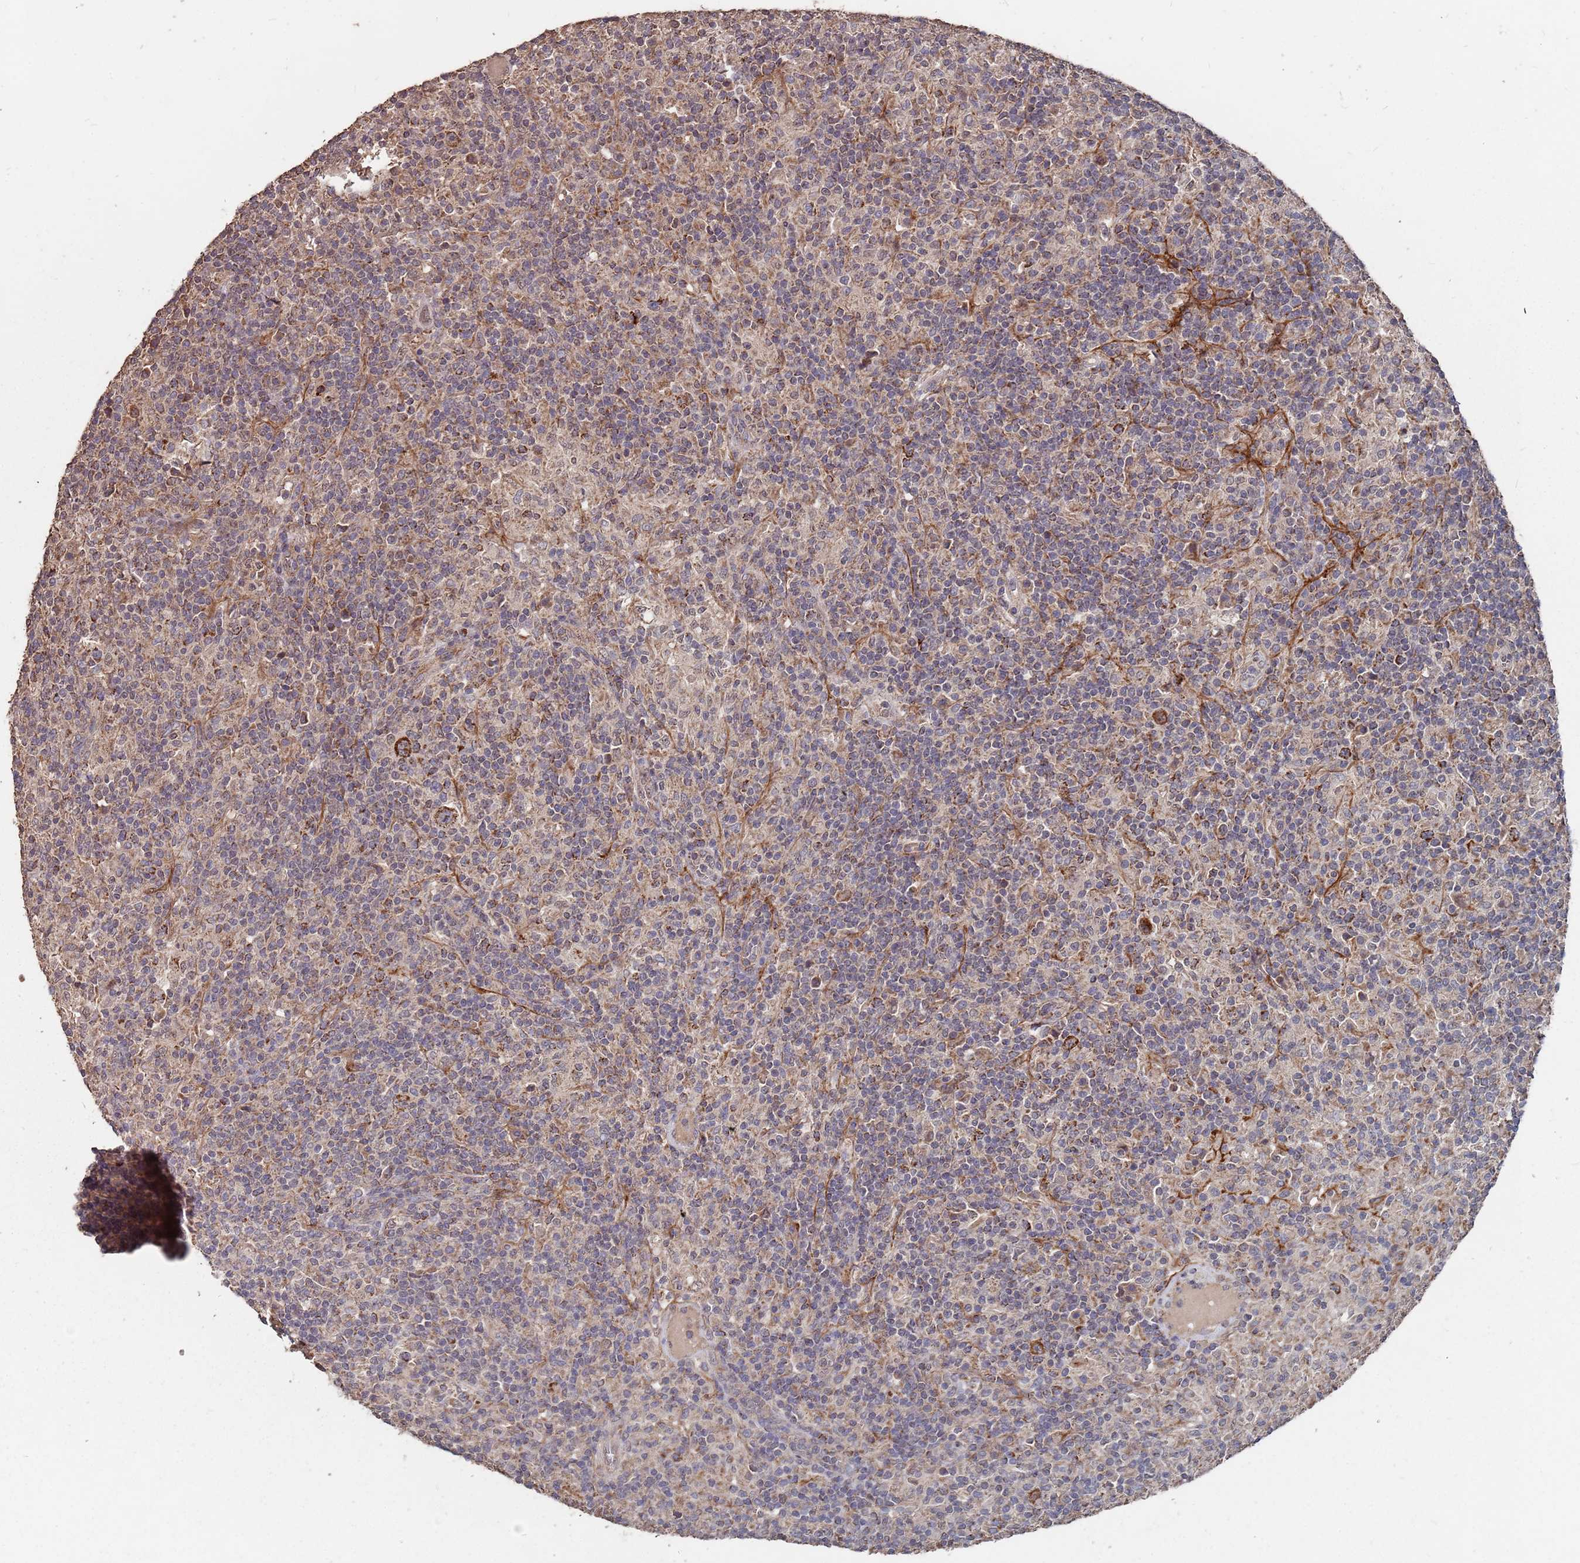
{"staining": {"intensity": "strong", "quantity": ">75%", "location": "cytoplasmic/membranous"}, "tissue": "lymphoma", "cell_type": "Tumor cells", "image_type": "cancer", "snomed": [{"axis": "morphology", "description": "Hodgkin's disease, NOS"}, {"axis": "topography", "description": "Lymph node"}], "caption": "Hodgkin's disease tissue exhibits strong cytoplasmic/membranous staining in about >75% of tumor cells", "gene": "PRORP", "patient": {"sex": "male", "age": 70}}